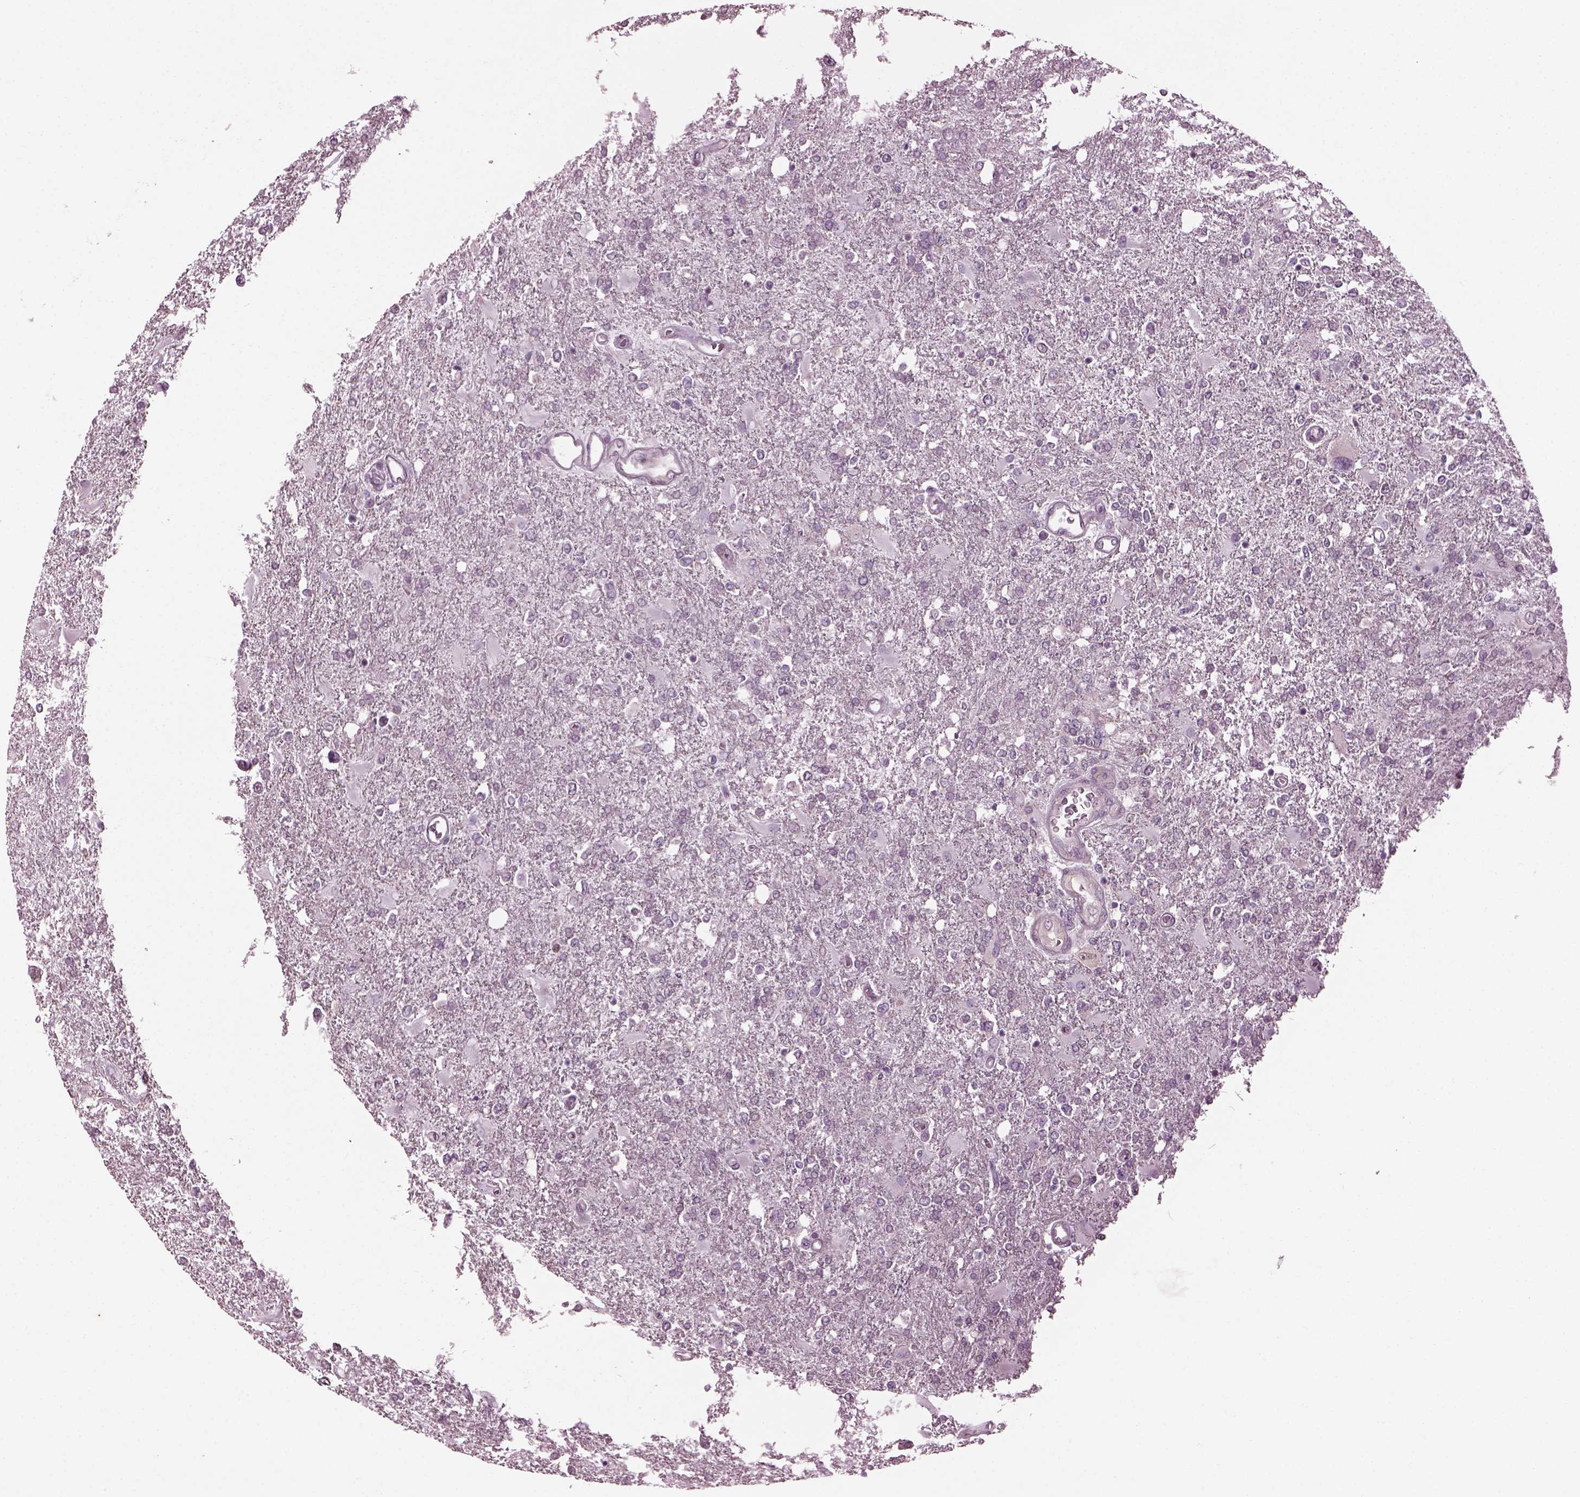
{"staining": {"intensity": "negative", "quantity": "none", "location": "none"}, "tissue": "glioma", "cell_type": "Tumor cells", "image_type": "cancer", "snomed": [{"axis": "morphology", "description": "Glioma, malignant, High grade"}, {"axis": "topography", "description": "Cerebral cortex"}], "caption": "Glioma stained for a protein using IHC exhibits no positivity tumor cells.", "gene": "CABP5", "patient": {"sex": "male", "age": 79}}